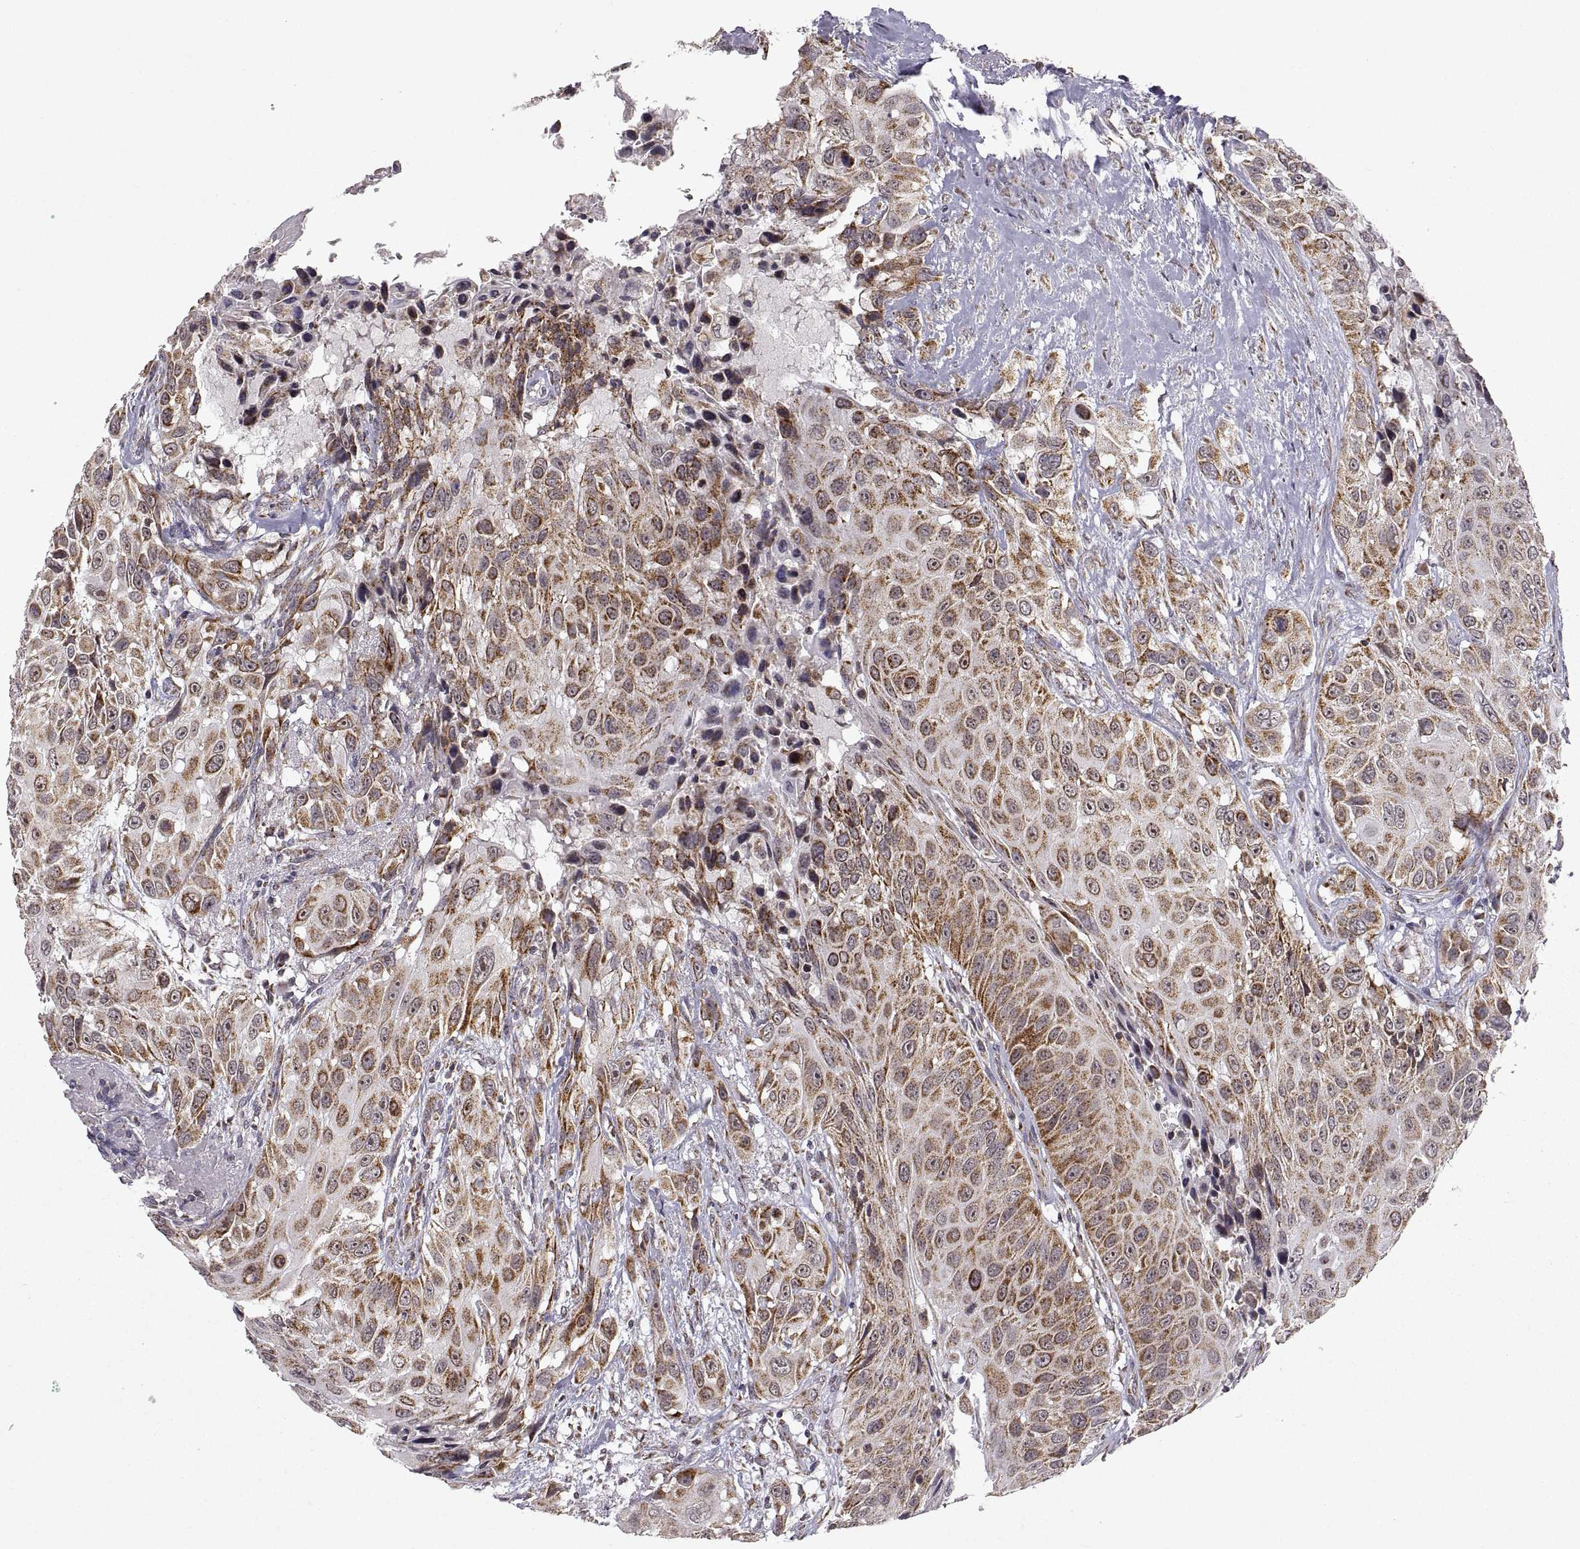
{"staining": {"intensity": "moderate", "quantity": ">75%", "location": "cytoplasmic/membranous"}, "tissue": "urothelial cancer", "cell_type": "Tumor cells", "image_type": "cancer", "snomed": [{"axis": "morphology", "description": "Urothelial carcinoma, NOS"}, {"axis": "topography", "description": "Urinary bladder"}], "caption": "Transitional cell carcinoma stained with IHC exhibits moderate cytoplasmic/membranous expression in about >75% of tumor cells.", "gene": "MANBAL", "patient": {"sex": "male", "age": 55}}